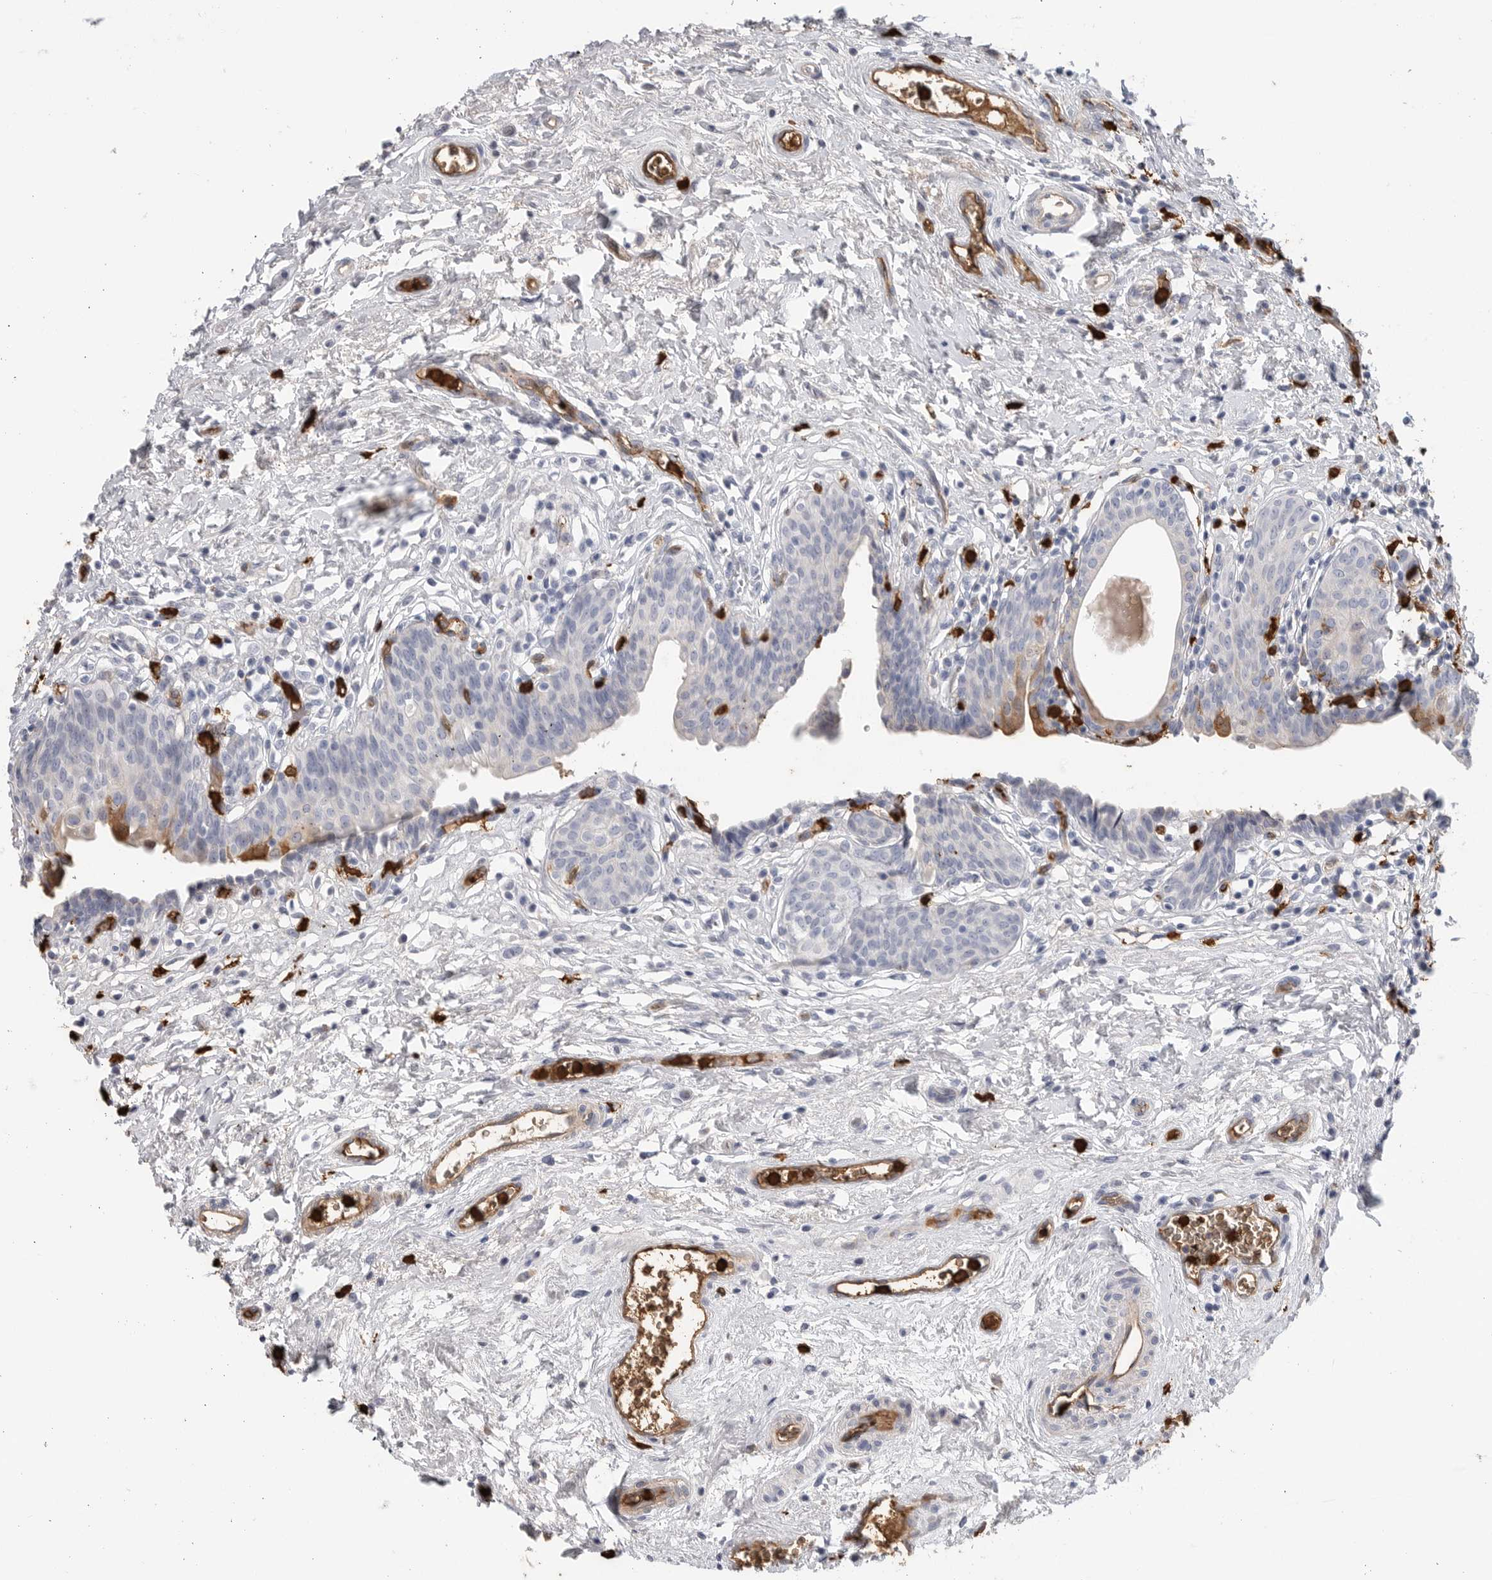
{"staining": {"intensity": "negative", "quantity": "none", "location": "none"}, "tissue": "urinary bladder", "cell_type": "Urothelial cells", "image_type": "normal", "snomed": [{"axis": "morphology", "description": "Normal tissue, NOS"}, {"axis": "topography", "description": "Urinary bladder"}], "caption": "Urinary bladder was stained to show a protein in brown. There is no significant positivity in urothelial cells. (Stains: DAB immunohistochemistry (IHC) with hematoxylin counter stain, Microscopy: brightfield microscopy at high magnification).", "gene": "CYB561D1", "patient": {"sex": "male", "age": 83}}